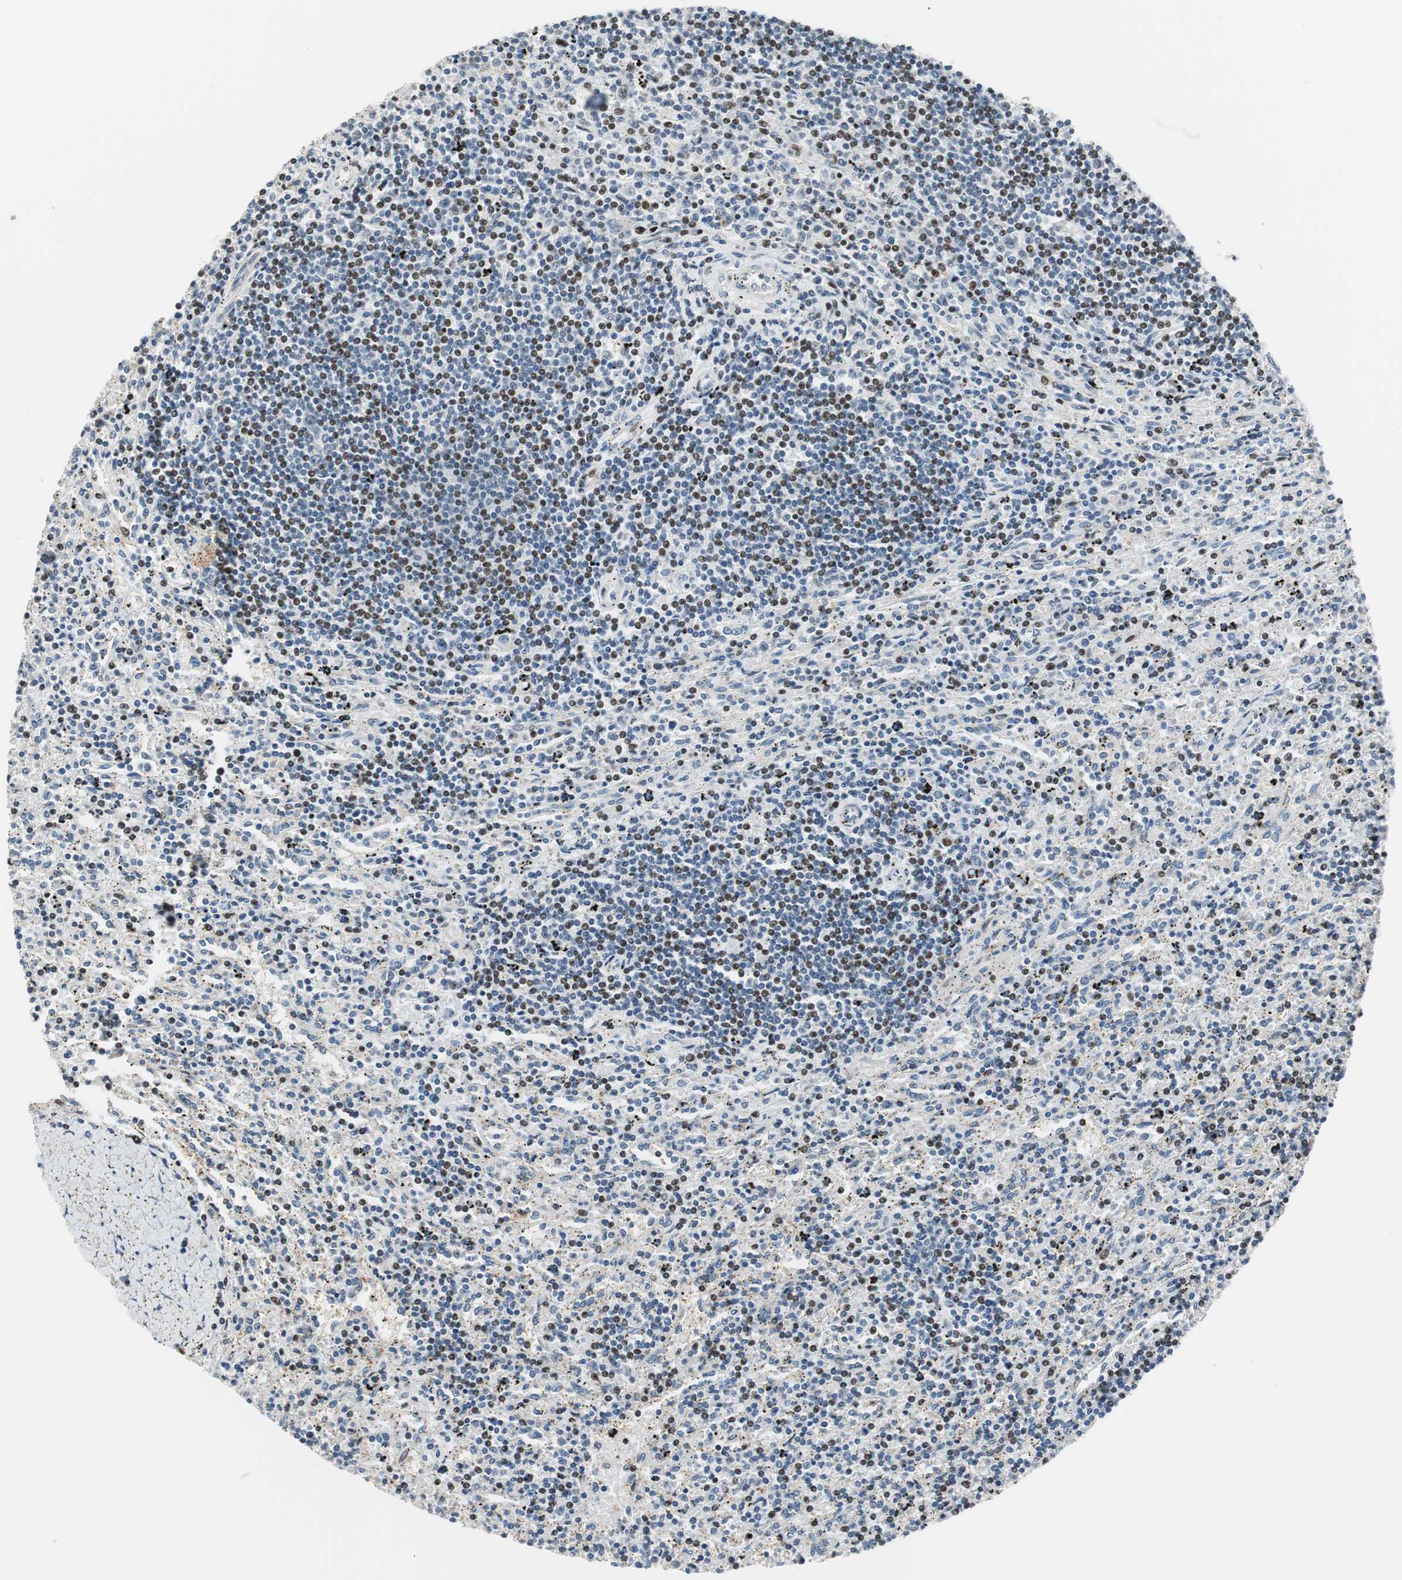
{"staining": {"intensity": "moderate", "quantity": "25%-75%", "location": "nuclear"}, "tissue": "lymphoma", "cell_type": "Tumor cells", "image_type": "cancer", "snomed": [{"axis": "morphology", "description": "Malignant lymphoma, non-Hodgkin's type, Low grade"}, {"axis": "topography", "description": "Spleen"}], "caption": "Human malignant lymphoma, non-Hodgkin's type (low-grade) stained with a brown dye reveals moderate nuclear positive expression in about 25%-75% of tumor cells.", "gene": "RAD1", "patient": {"sex": "male", "age": 76}}